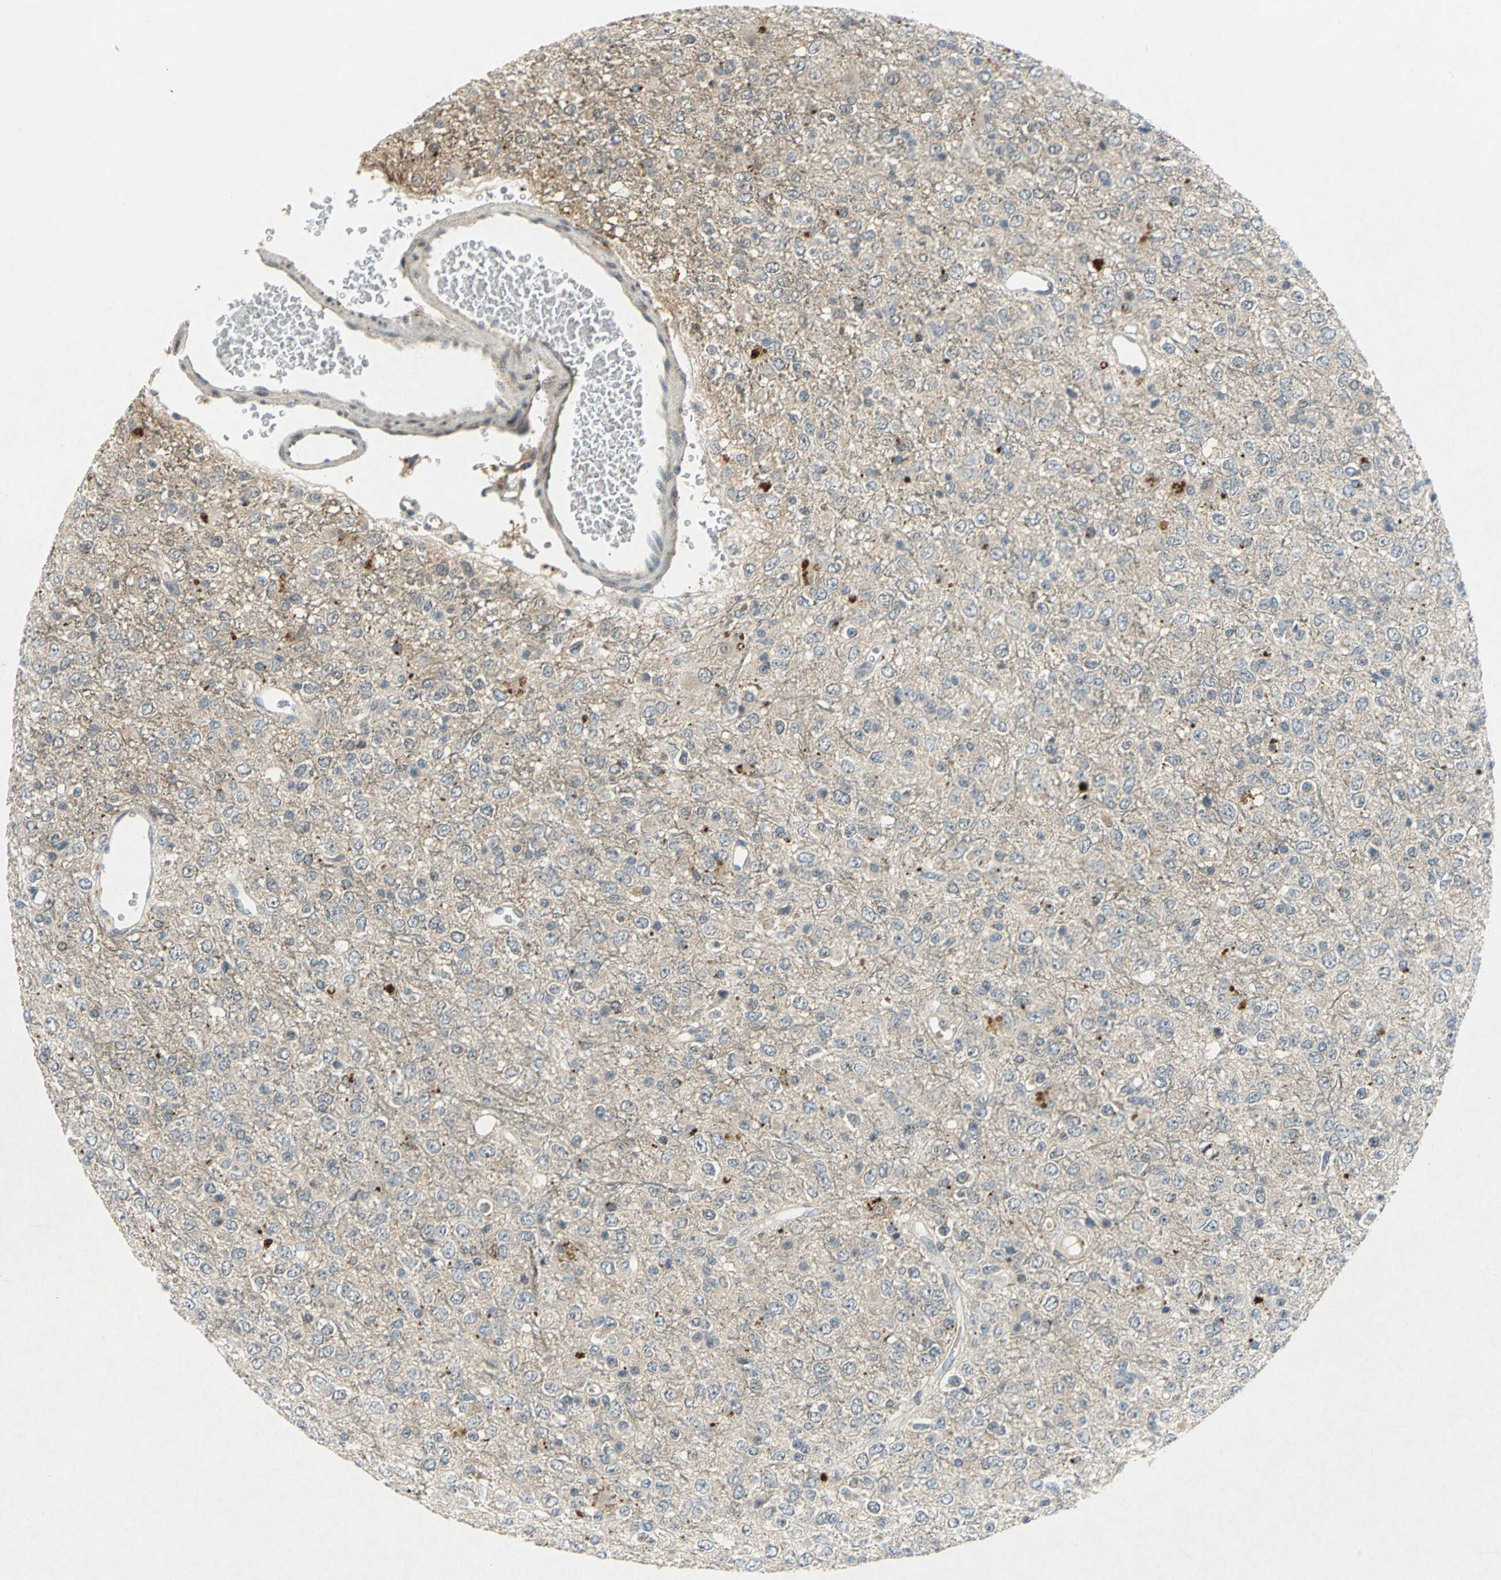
{"staining": {"intensity": "strong", "quantity": "<25%", "location": "cytoplasmic/membranous,nuclear"}, "tissue": "glioma", "cell_type": "Tumor cells", "image_type": "cancer", "snomed": [{"axis": "morphology", "description": "Glioma, malignant, High grade"}, {"axis": "topography", "description": "pancreas cauda"}], "caption": "Glioma tissue exhibits strong cytoplasmic/membranous and nuclear staining in approximately <25% of tumor cells", "gene": "PIN1", "patient": {"sex": "male", "age": 60}}